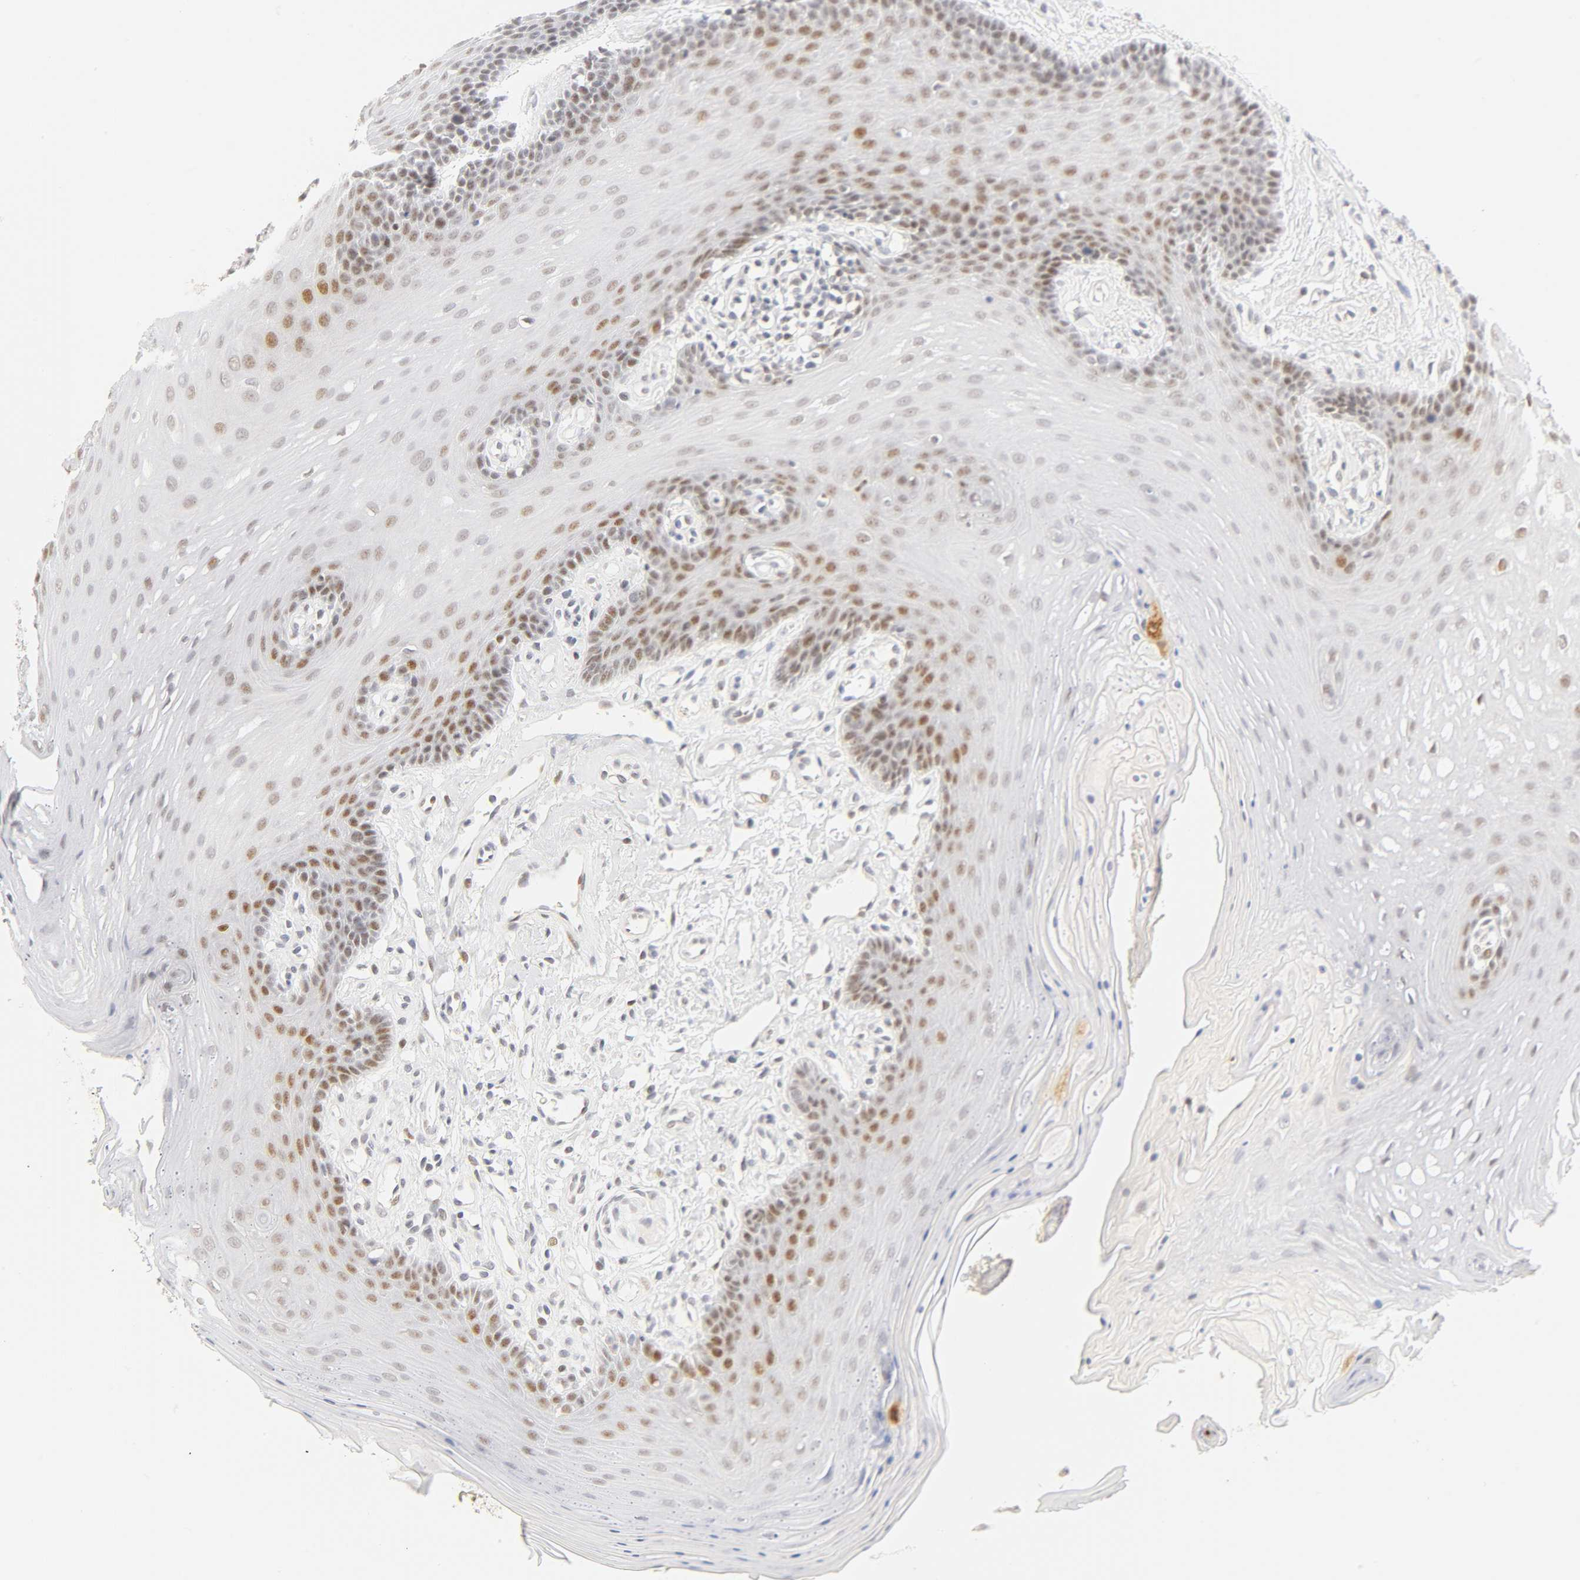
{"staining": {"intensity": "moderate", "quantity": "<25%", "location": "nuclear"}, "tissue": "oral mucosa", "cell_type": "Squamous epithelial cells", "image_type": "normal", "snomed": [{"axis": "morphology", "description": "Normal tissue, NOS"}, {"axis": "topography", "description": "Oral tissue"}], "caption": "An image of oral mucosa stained for a protein displays moderate nuclear brown staining in squamous epithelial cells. Immunohistochemistry stains the protein of interest in brown and the nuclei are stained blue.", "gene": "MNAT1", "patient": {"sex": "male", "age": 62}}